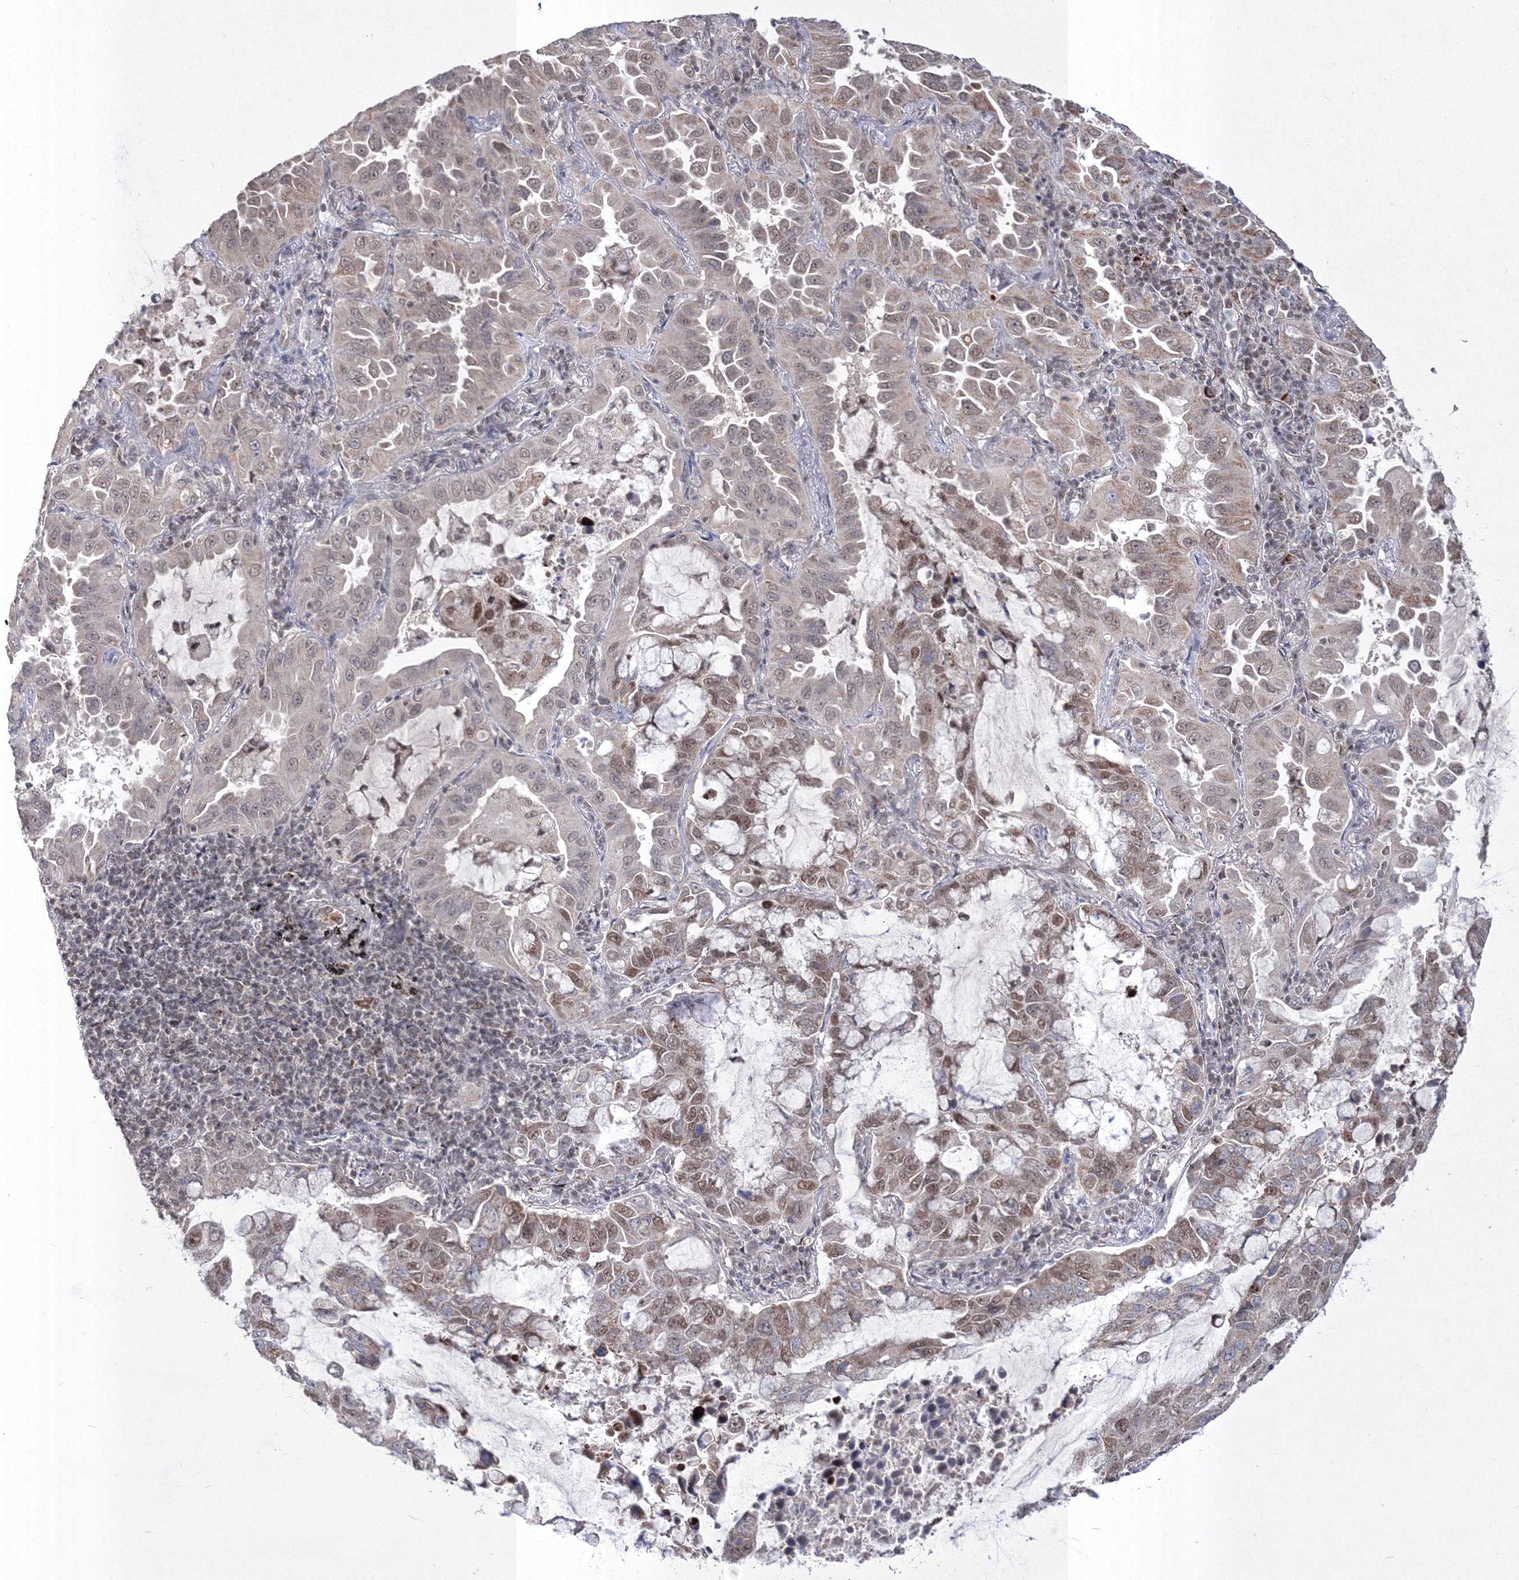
{"staining": {"intensity": "weak", "quantity": ">75%", "location": "nuclear"}, "tissue": "lung cancer", "cell_type": "Tumor cells", "image_type": "cancer", "snomed": [{"axis": "morphology", "description": "Adenocarcinoma, NOS"}, {"axis": "topography", "description": "Lung"}], "caption": "The photomicrograph reveals immunohistochemical staining of lung cancer. There is weak nuclear positivity is appreciated in approximately >75% of tumor cells.", "gene": "GRSF1", "patient": {"sex": "male", "age": 64}}